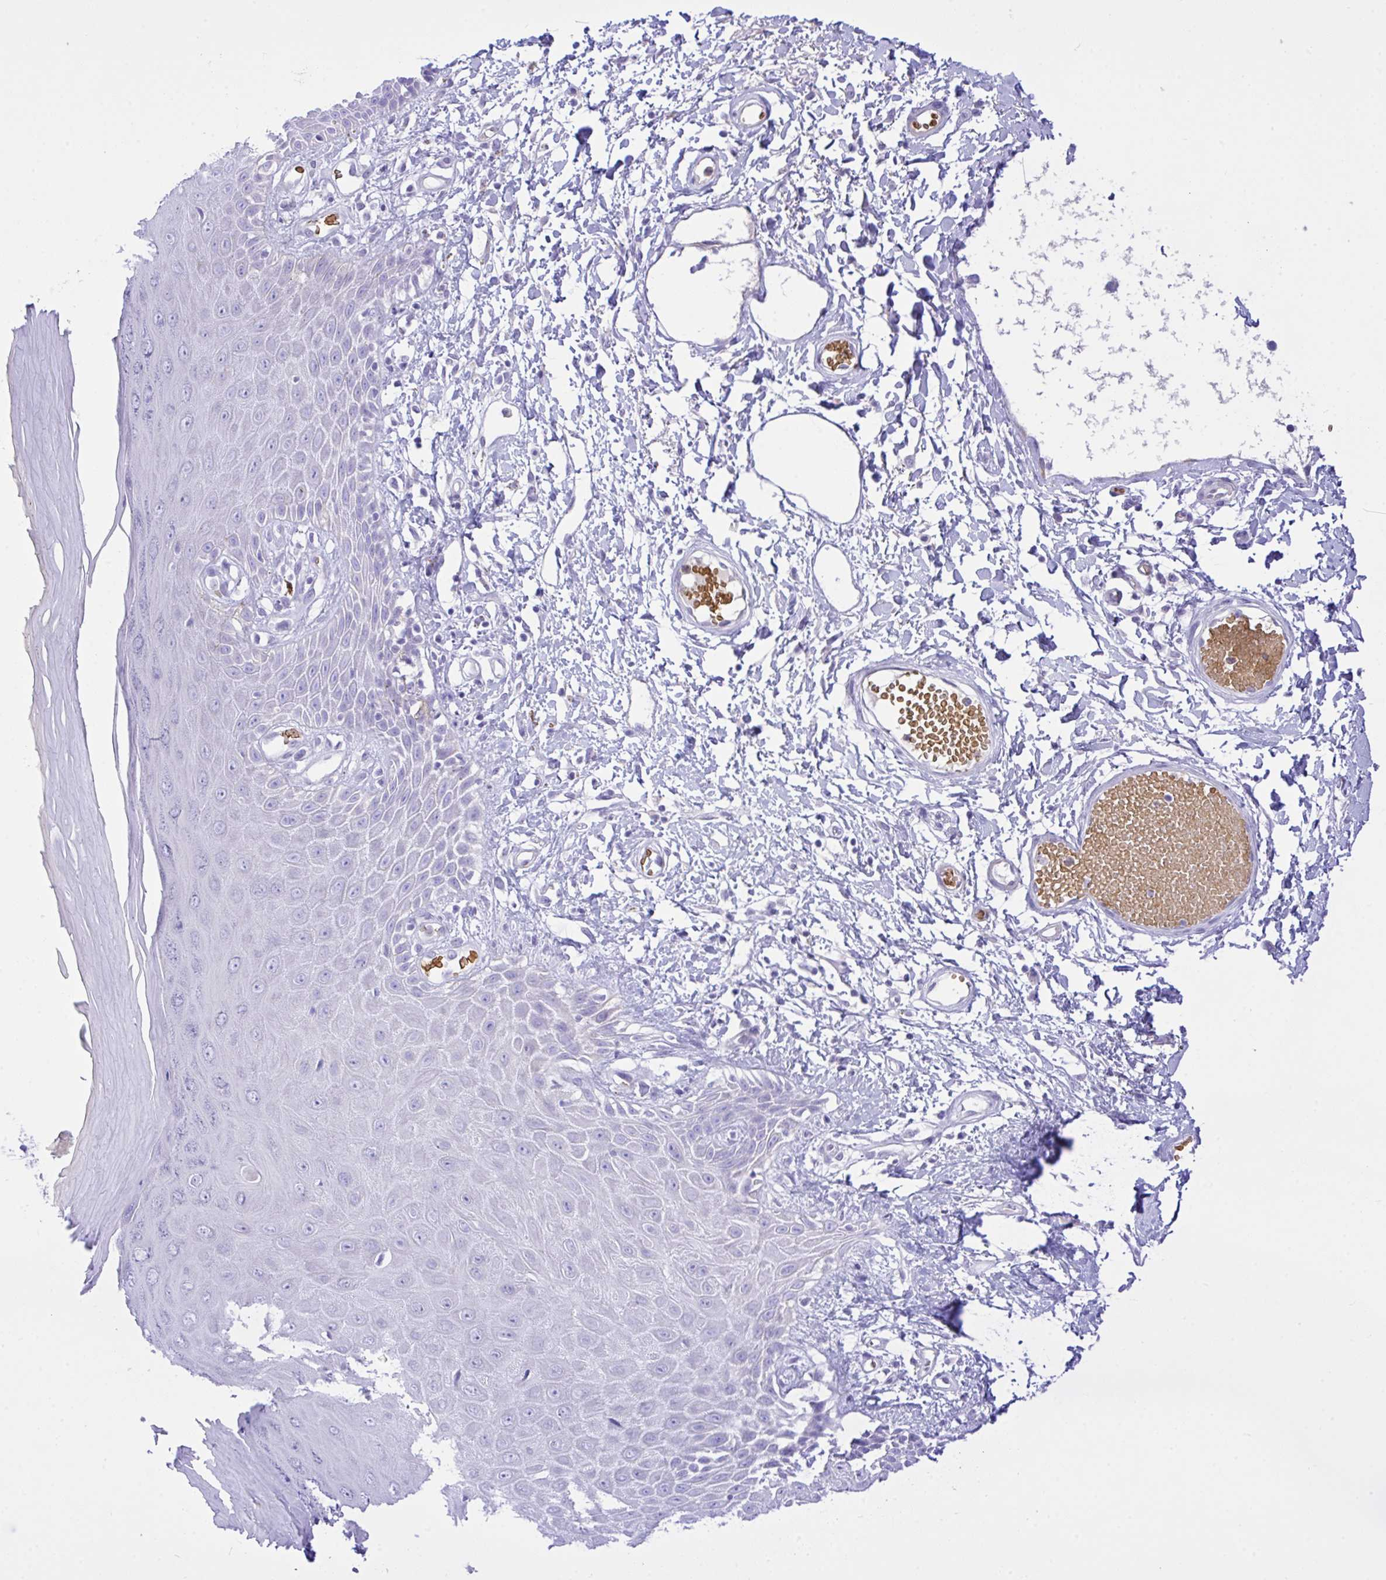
{"staining": {"intensity": "negative", "quantity": "none", "location": "none"}, "tissue": "skin", "cell_type": "Epidermal cells", "image_type": "normal", "snomed": [{"axis": "morphology", "description": "Normal tissue, NOS"}, {"axis": "topography", "description": "Anal"}, {"axis": "topography", "description": "Peripheral nerve tissue"}], "caption": "Photomicrograph shows no significant protein positivity in epidermal cells of normal skin. Brightfield microscopy of immunohistochemistry stained with DAB (3,3'-diaminobenzidine) (brown) and hematoxylin (blue), captured at high magnification.", "gene": "ZNF221", "patient": {"sex": "male", "age": 78}}